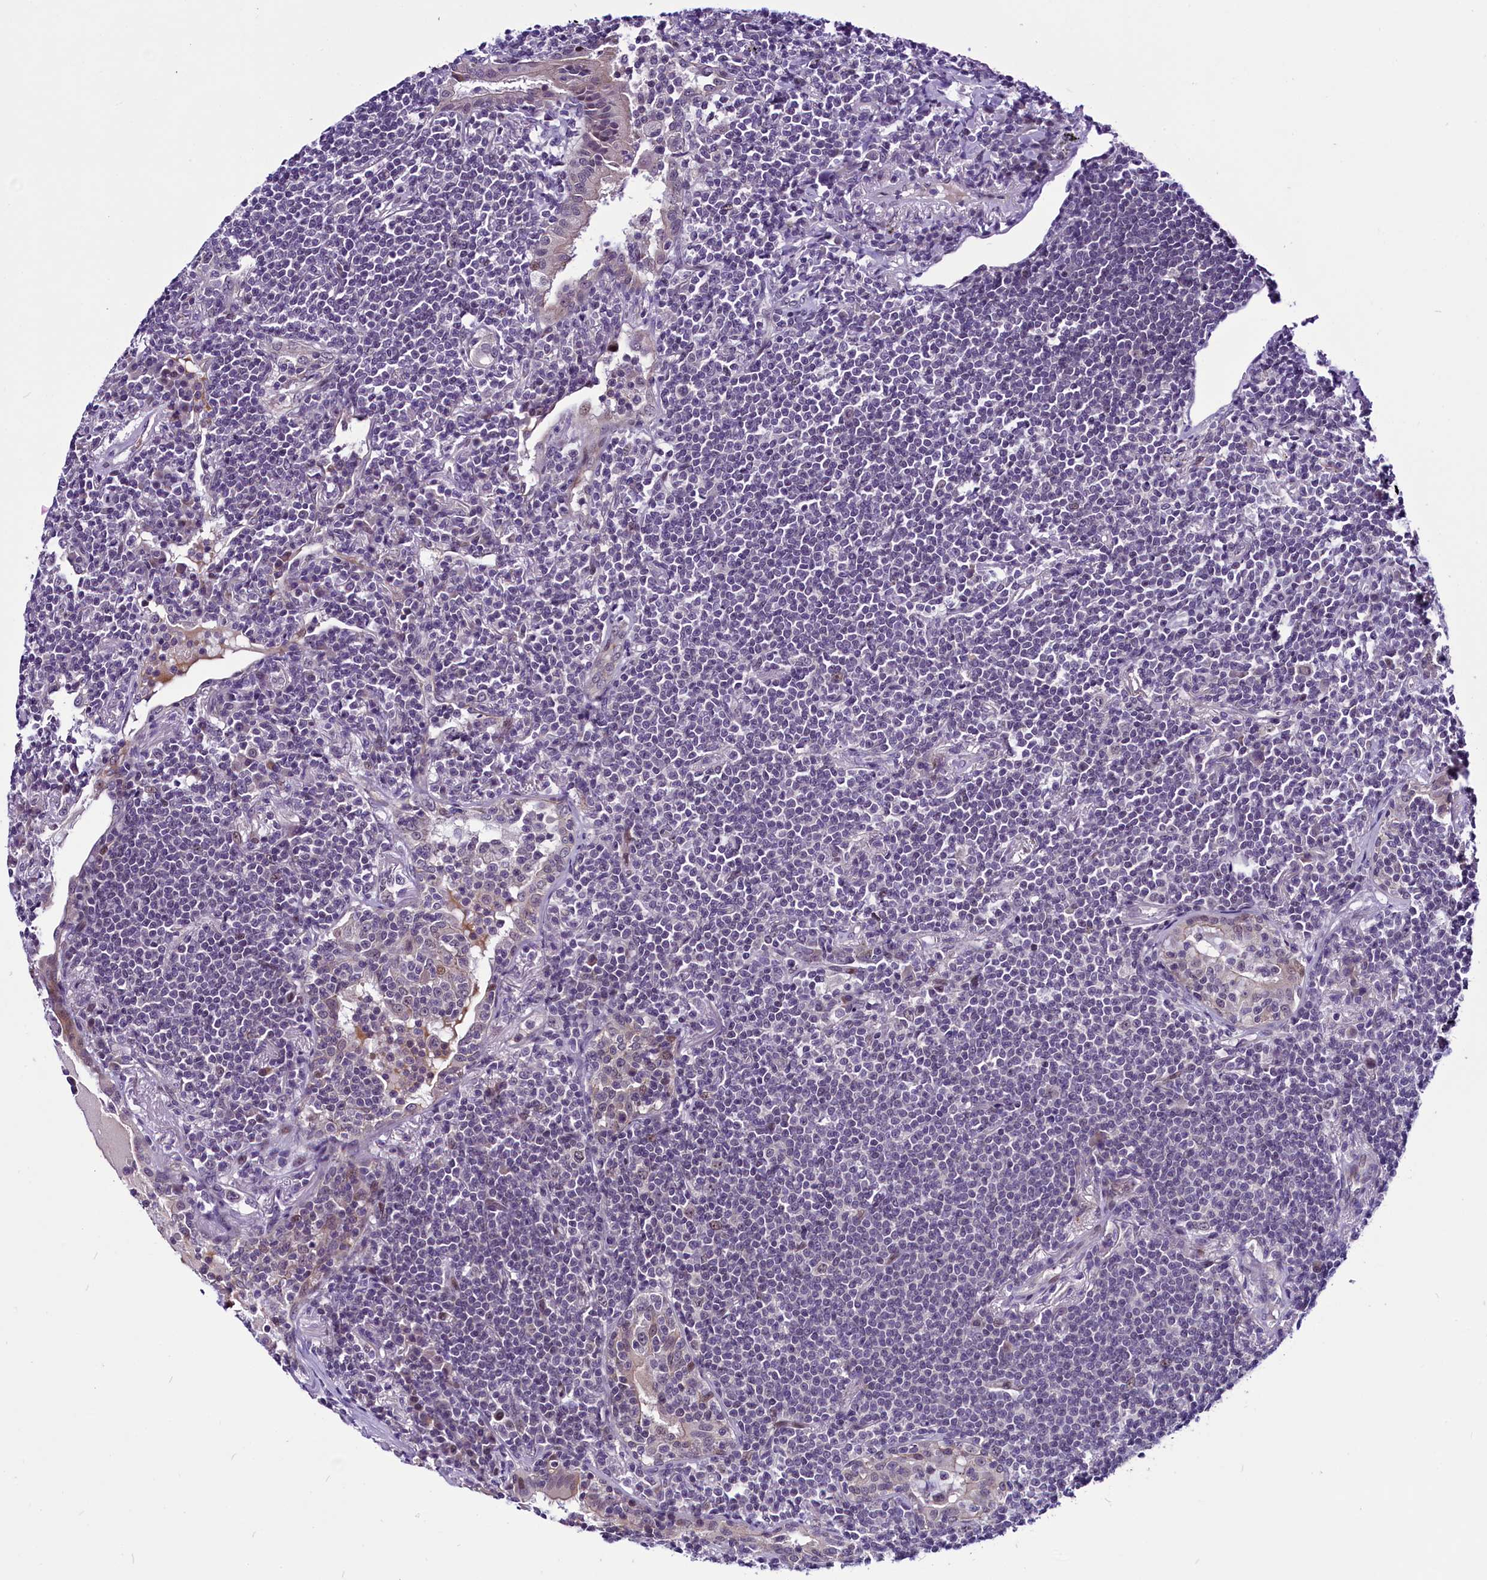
{"staining": {"intensity": "negative", "quantity": "none", "location": "none"}, "tissue": "lymphoma", "cell_type": "Tumor cells", "image_type": "cancer", "snomed": [{"axis": "morphology", "description": "Malignant lymphoma, non-Hodgkin's type, Low grade"}, {"axis": "topography", "description": "Lung"}], "caption": "High power microscopy image of an IHC photomicrograph of low-grade malignant lymphoma, non-Hodgkin's type, revealing no significant expression in tumor cells.", "gene": "CCDC106", "patient": {"sex": "female", "age": 71}}